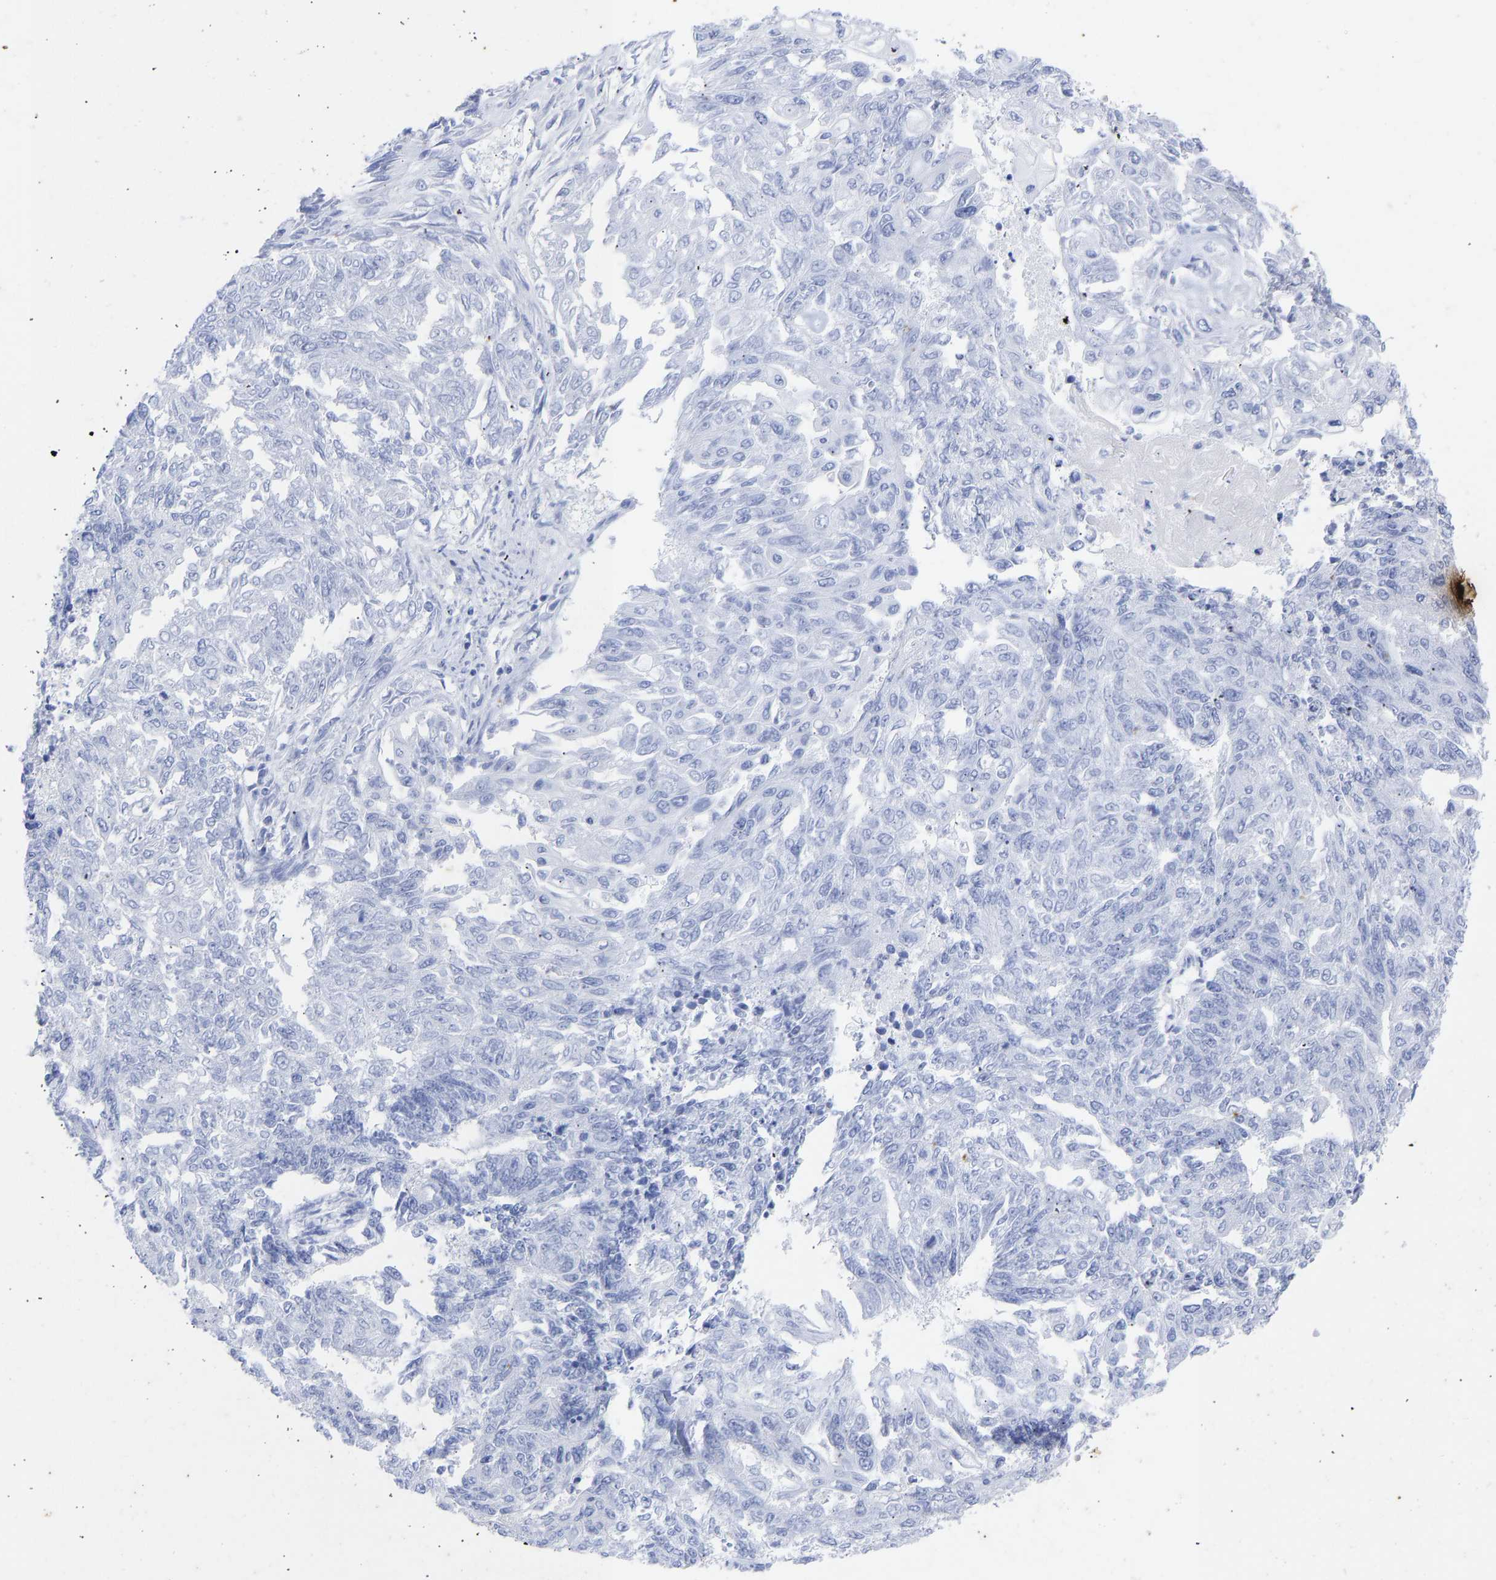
{"staining": {"intensity": "negative", "quantity": "none", "location": "none"}, "tissue": "endometrial cancer", "cell_type": "Tumor cells", "image_type": "cancer", "snomed": [{"axis": "morphology", "description": "Adenocarcinoma, NOS"}, {"axis": "topography", "description": "Endometrium"}], "caption": "There is no significant staining in tumor cells of endometrial cancer.", "gene": "KRT1", "patient": {"sex": "female", "age": 32}}